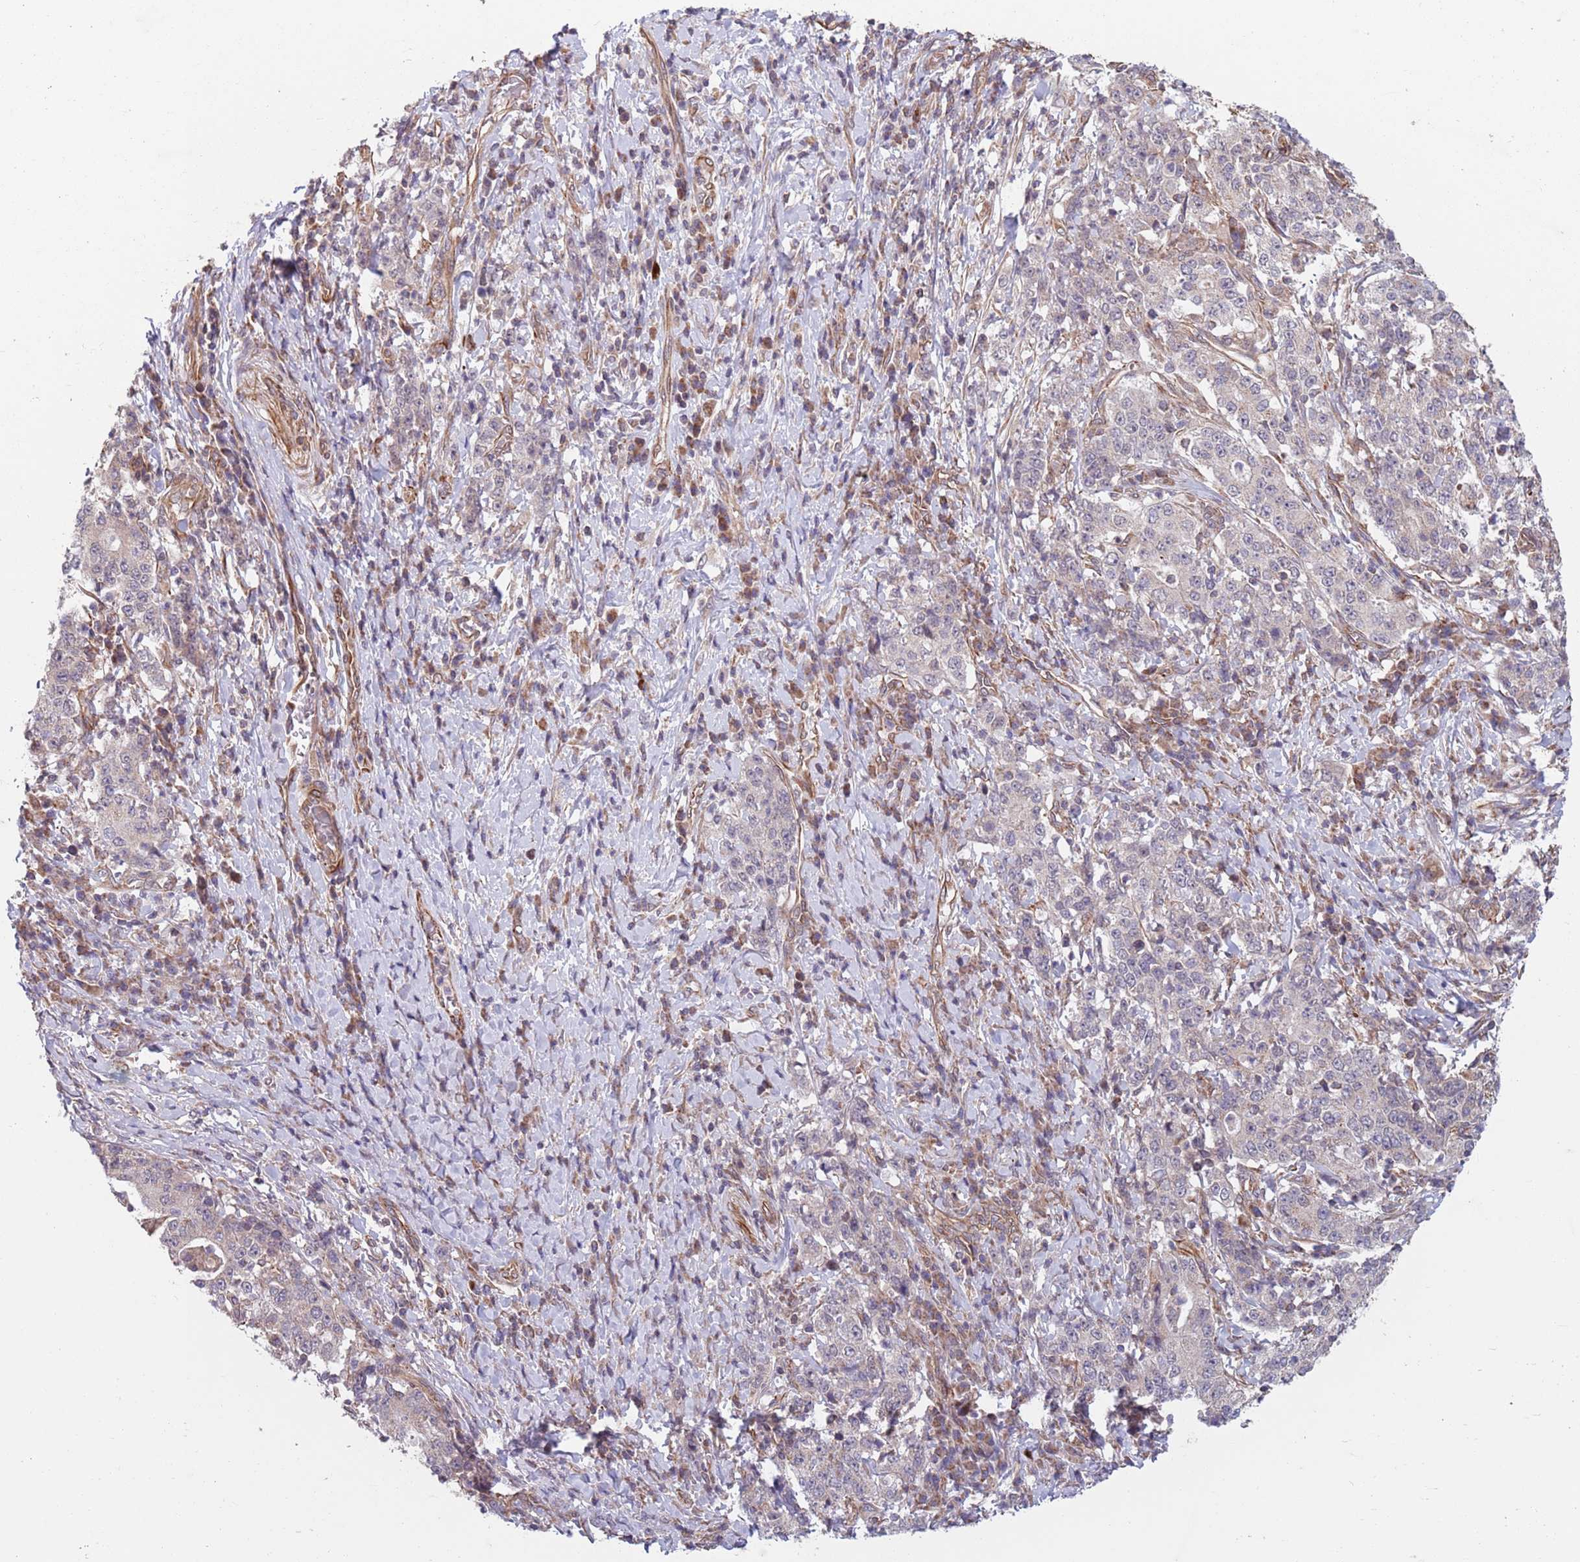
{"staining": {"intensity": "negative", "quantity": "none", "location": "none"}, "tissue": "stomach cancer", "cell_type": "Tumor cells", "image_type": "cancer", "snomed": [{"axis": "morphology", "description": "Normal tissue, NOS"}, {"axis": "morphology", "description": "Adenocarcinoma, NOS"}, {"axis": "topography", "description": "Stomach, upper"}, {"axis": "topography", "description": "Stomach"}], "caption": "Stomach adenocarcinoma was stained to show a protein in brown. There is no significant positivity in tumor cells. The staining was performed using DAB to visualize the protein expression in brown, while the nuclei were stained in blue with hematoxylin (Magnification: 20x).", "gene": "CHD9", "patient": {"sex": "male", "age": 59}}